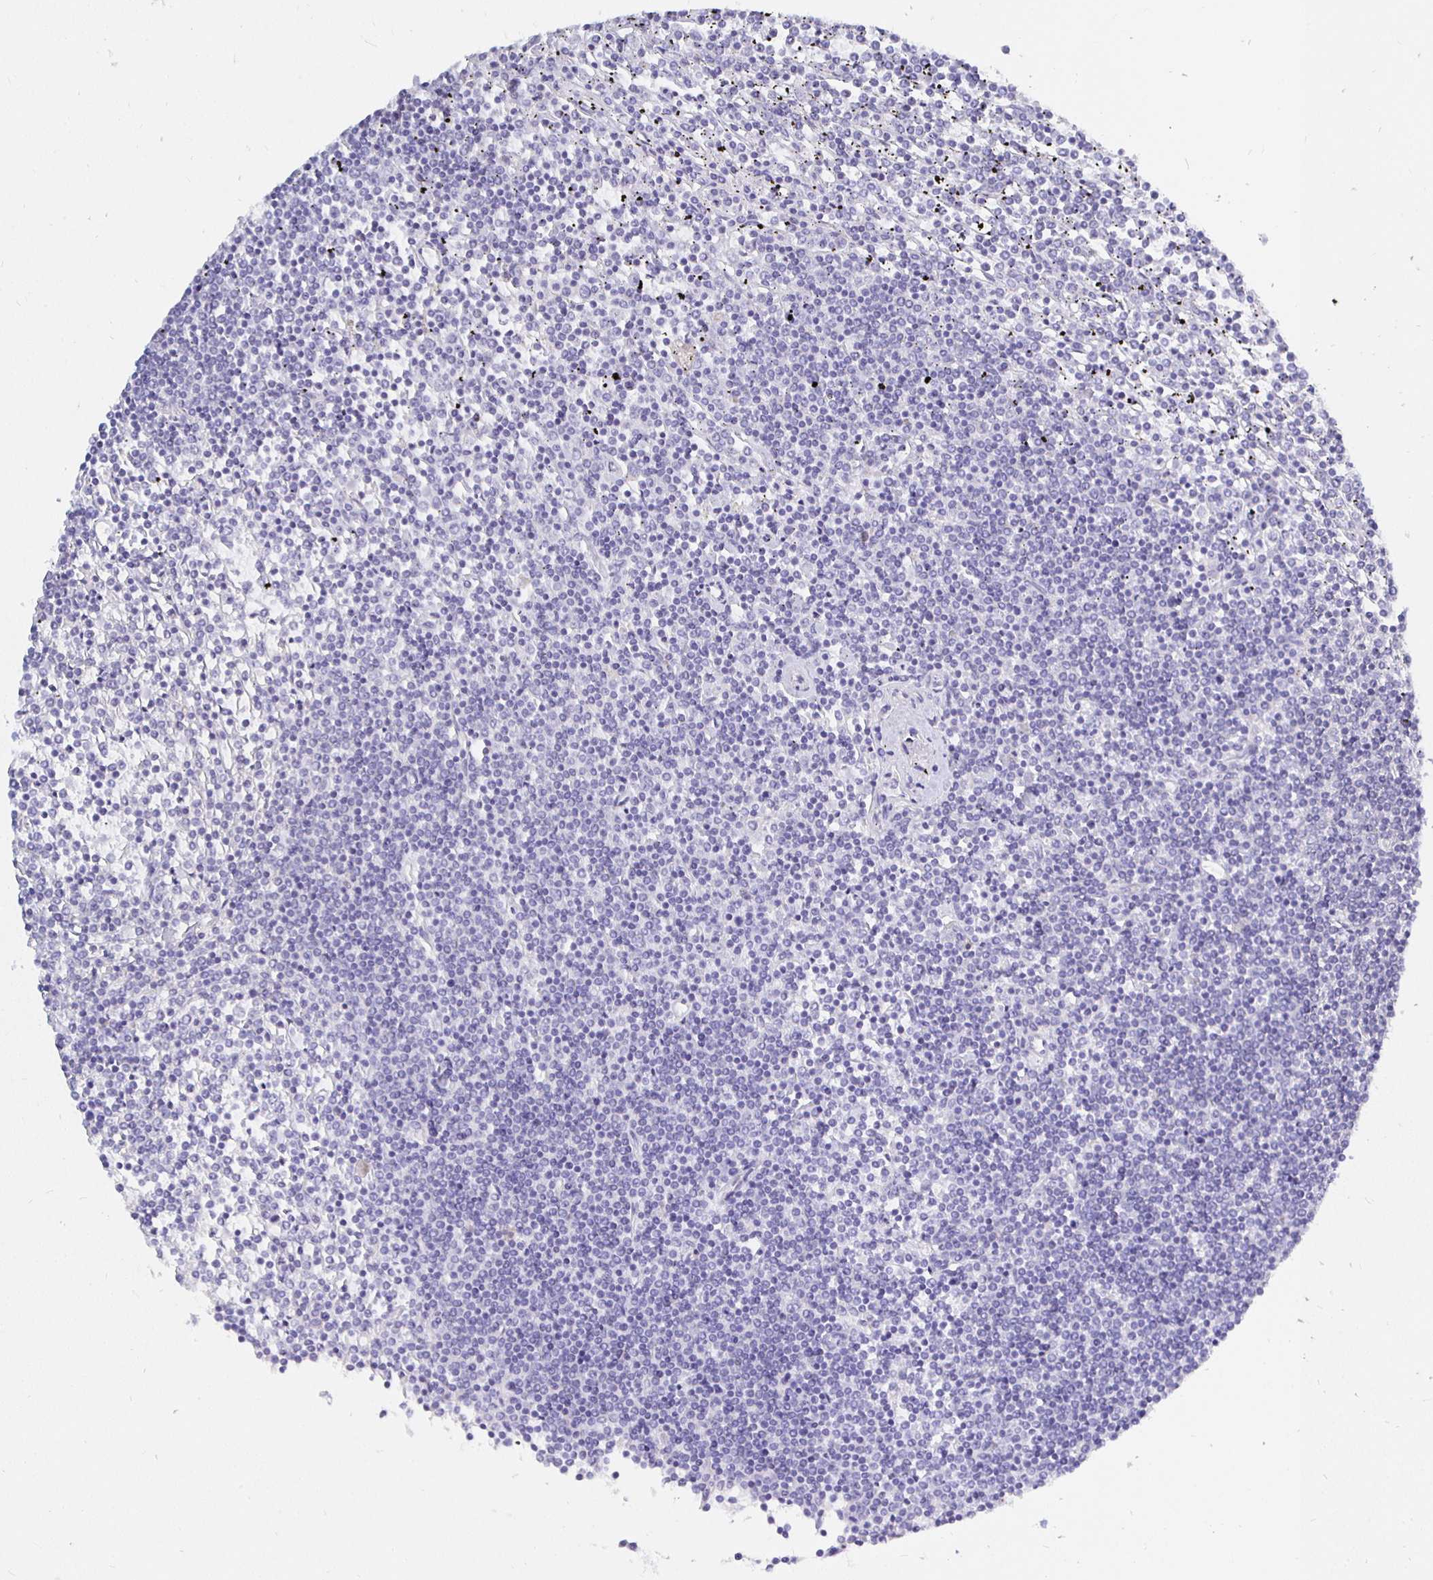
{"staining": {"intensity": "negative", "quantity": "none", "location": "none"}, "tissue": "lymphoma", "cell_type": "Tumor cells", "image_type": "cancer", "snomed": [{"axis": "morphology", "description": "Malignant lymphoma, non-Hodgkin's type, Low grade"}, {"axis": "topography", "description": "Spleen"}], "caption": "Human lymphoma stained for a protein using IHC exhibits no expression in tumor cells.", "gene": "UMOD", "patient": {"sex": "female", "age": 19}}